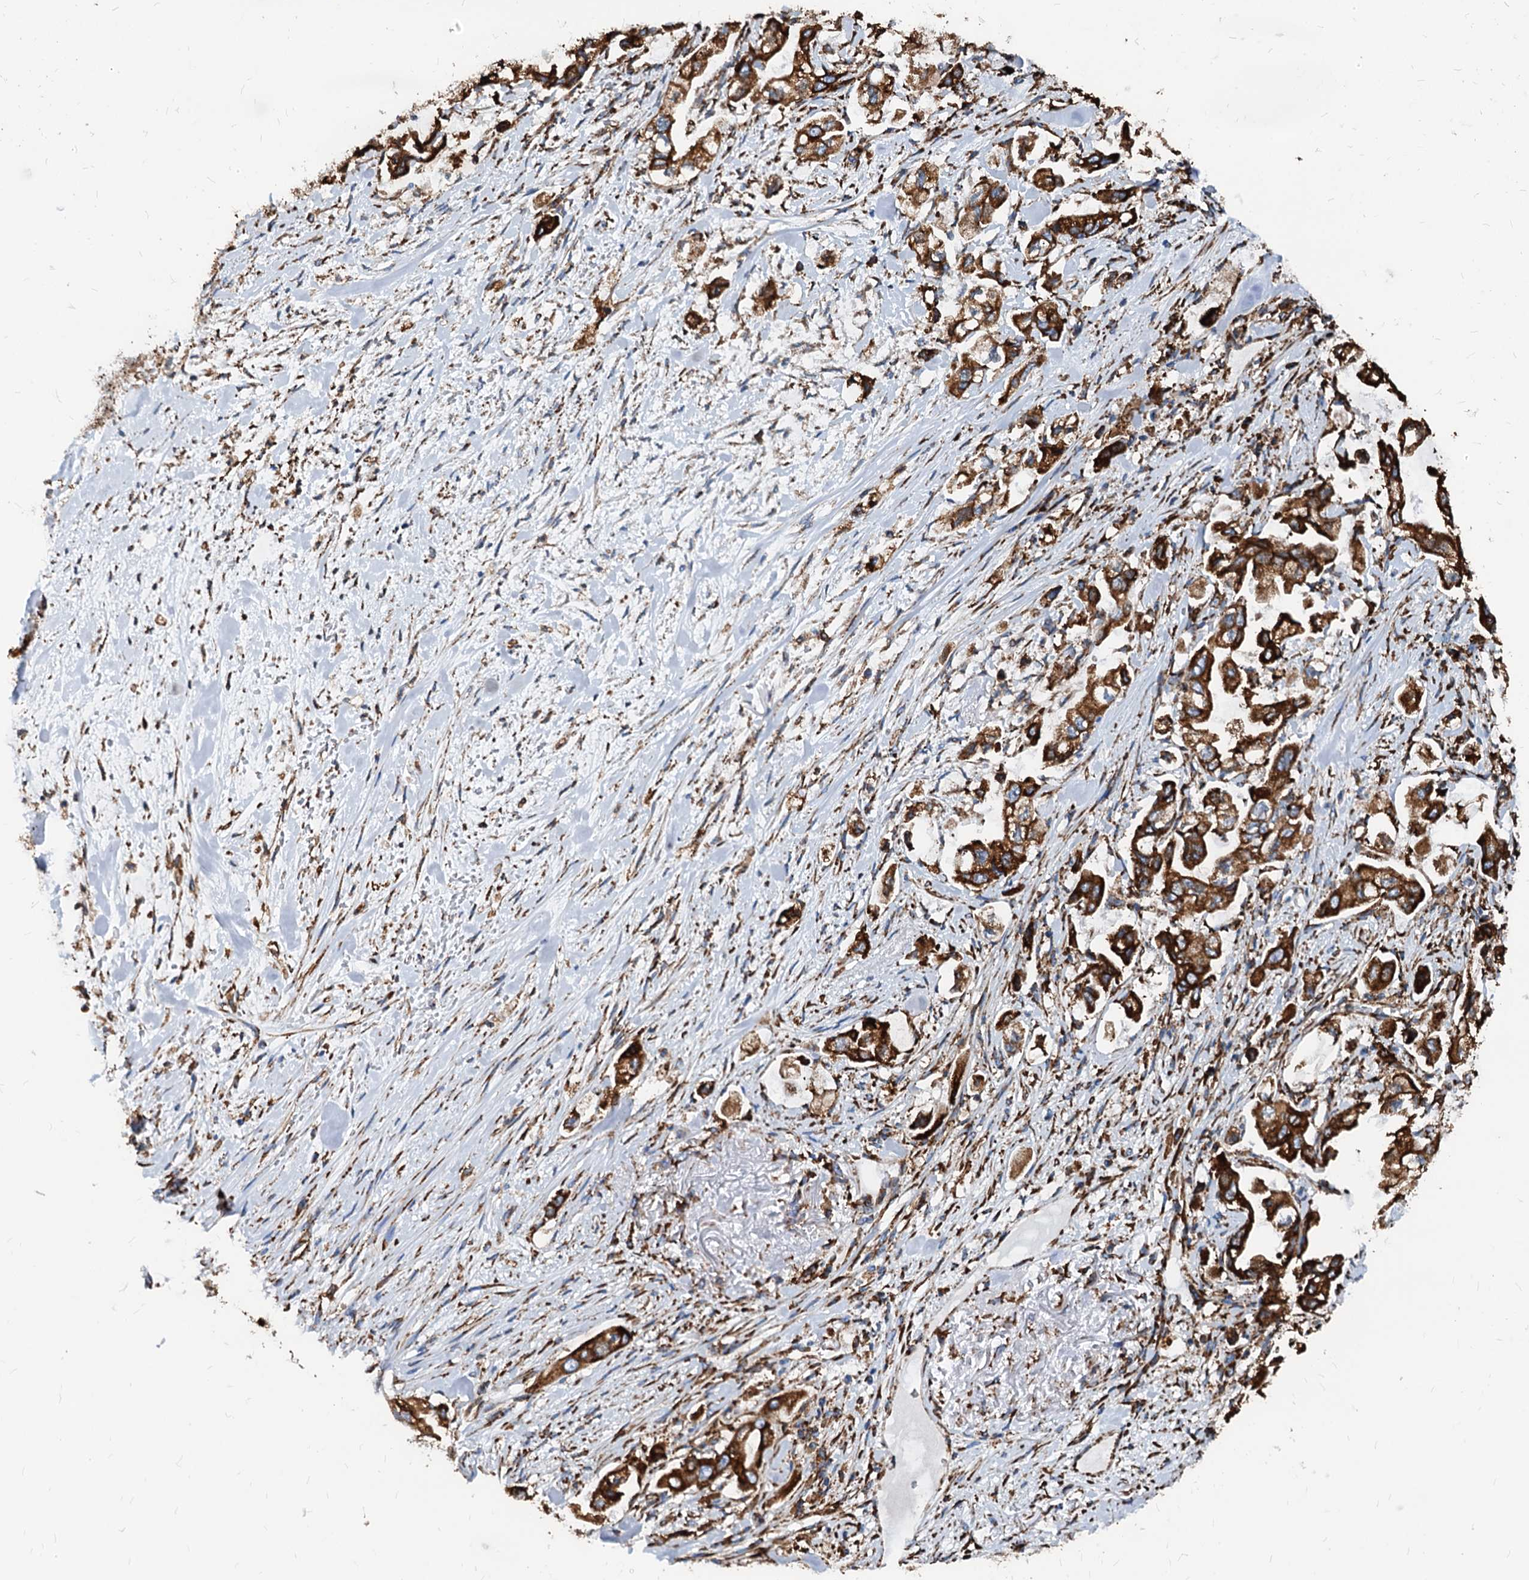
{"staining": {"intensity": "strong", "quantity": ">75%", "location": "cytoplasmic/membranous"}, "tissue": "stomach cancer", "cell_type": "Tumor cells", "image_type": "cancer", "snomed": [{"axis": "morphology", "description": "Adenocarcinoma, NOS"}, {"axis": "topography", "description": "Stomach"}], "caption": "A high-resolution micrograph shows immunohistochemistry staining of adenocarcinoma (stomach), which exhibits strong cytoplasmic/membranous expression in about >75% of tumor cells.", "gene": "HSPA5", "patient": {"sex": "male", "age": 62}}